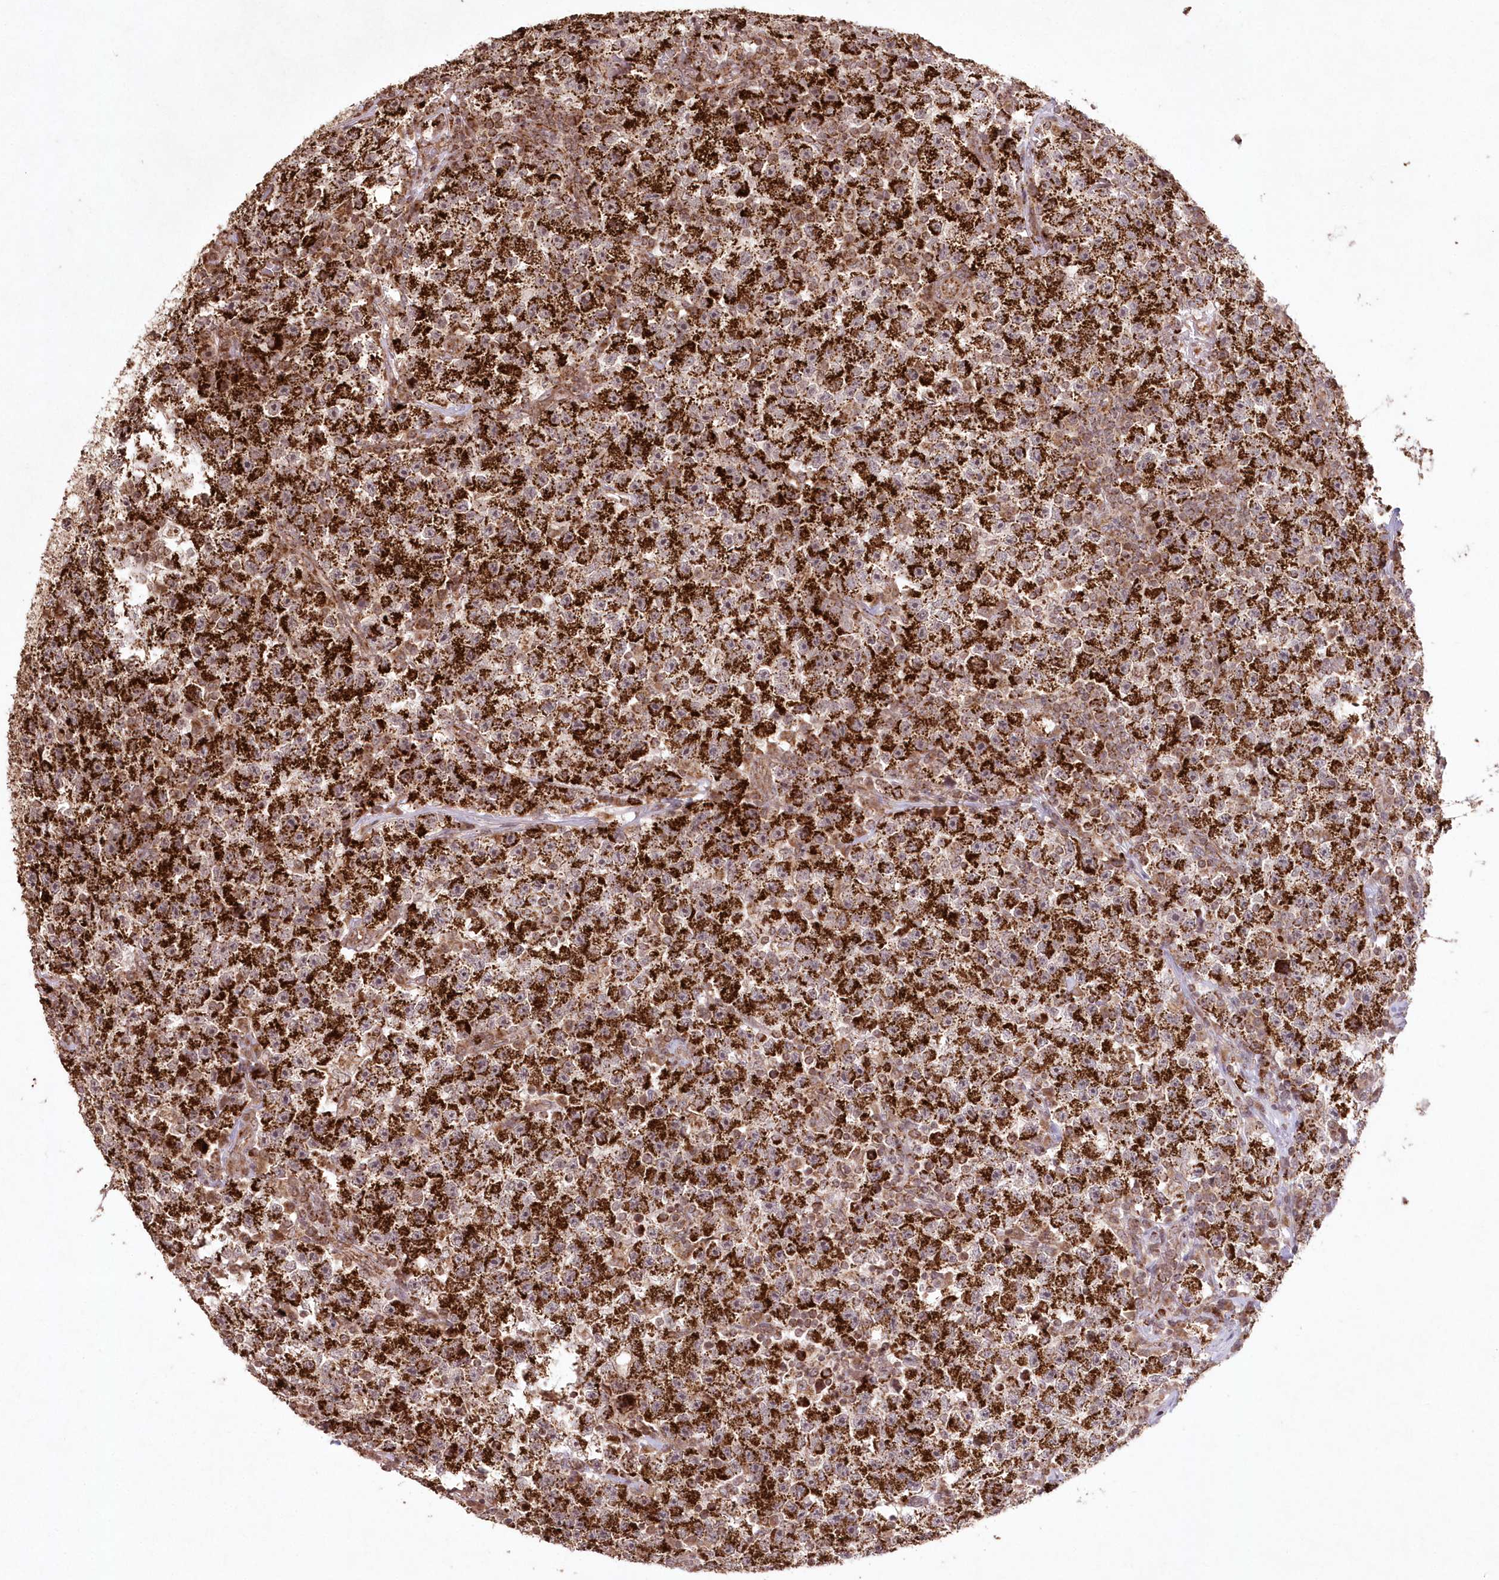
{"staining": {"intensity": "strong", "quantity": ">75%", "location": "cytoplasmic/membranous"}, "tissue": "testis cancer", "cell_type": "Tumor cells", "image_type": "cancer", "snomed": [{"axis": "morphology", "description": "Seminoma, NOS"}, {"axis": "topography", "description": "Testis"}], "caption": "The histopathology image displays staining of seminoma (testis), revealing strong cytoplasmic/membranous protein positivity (brown color) within tumor cells.", "gene": "LRPPRC", "patient": {"sex": "male", "age": 22}}